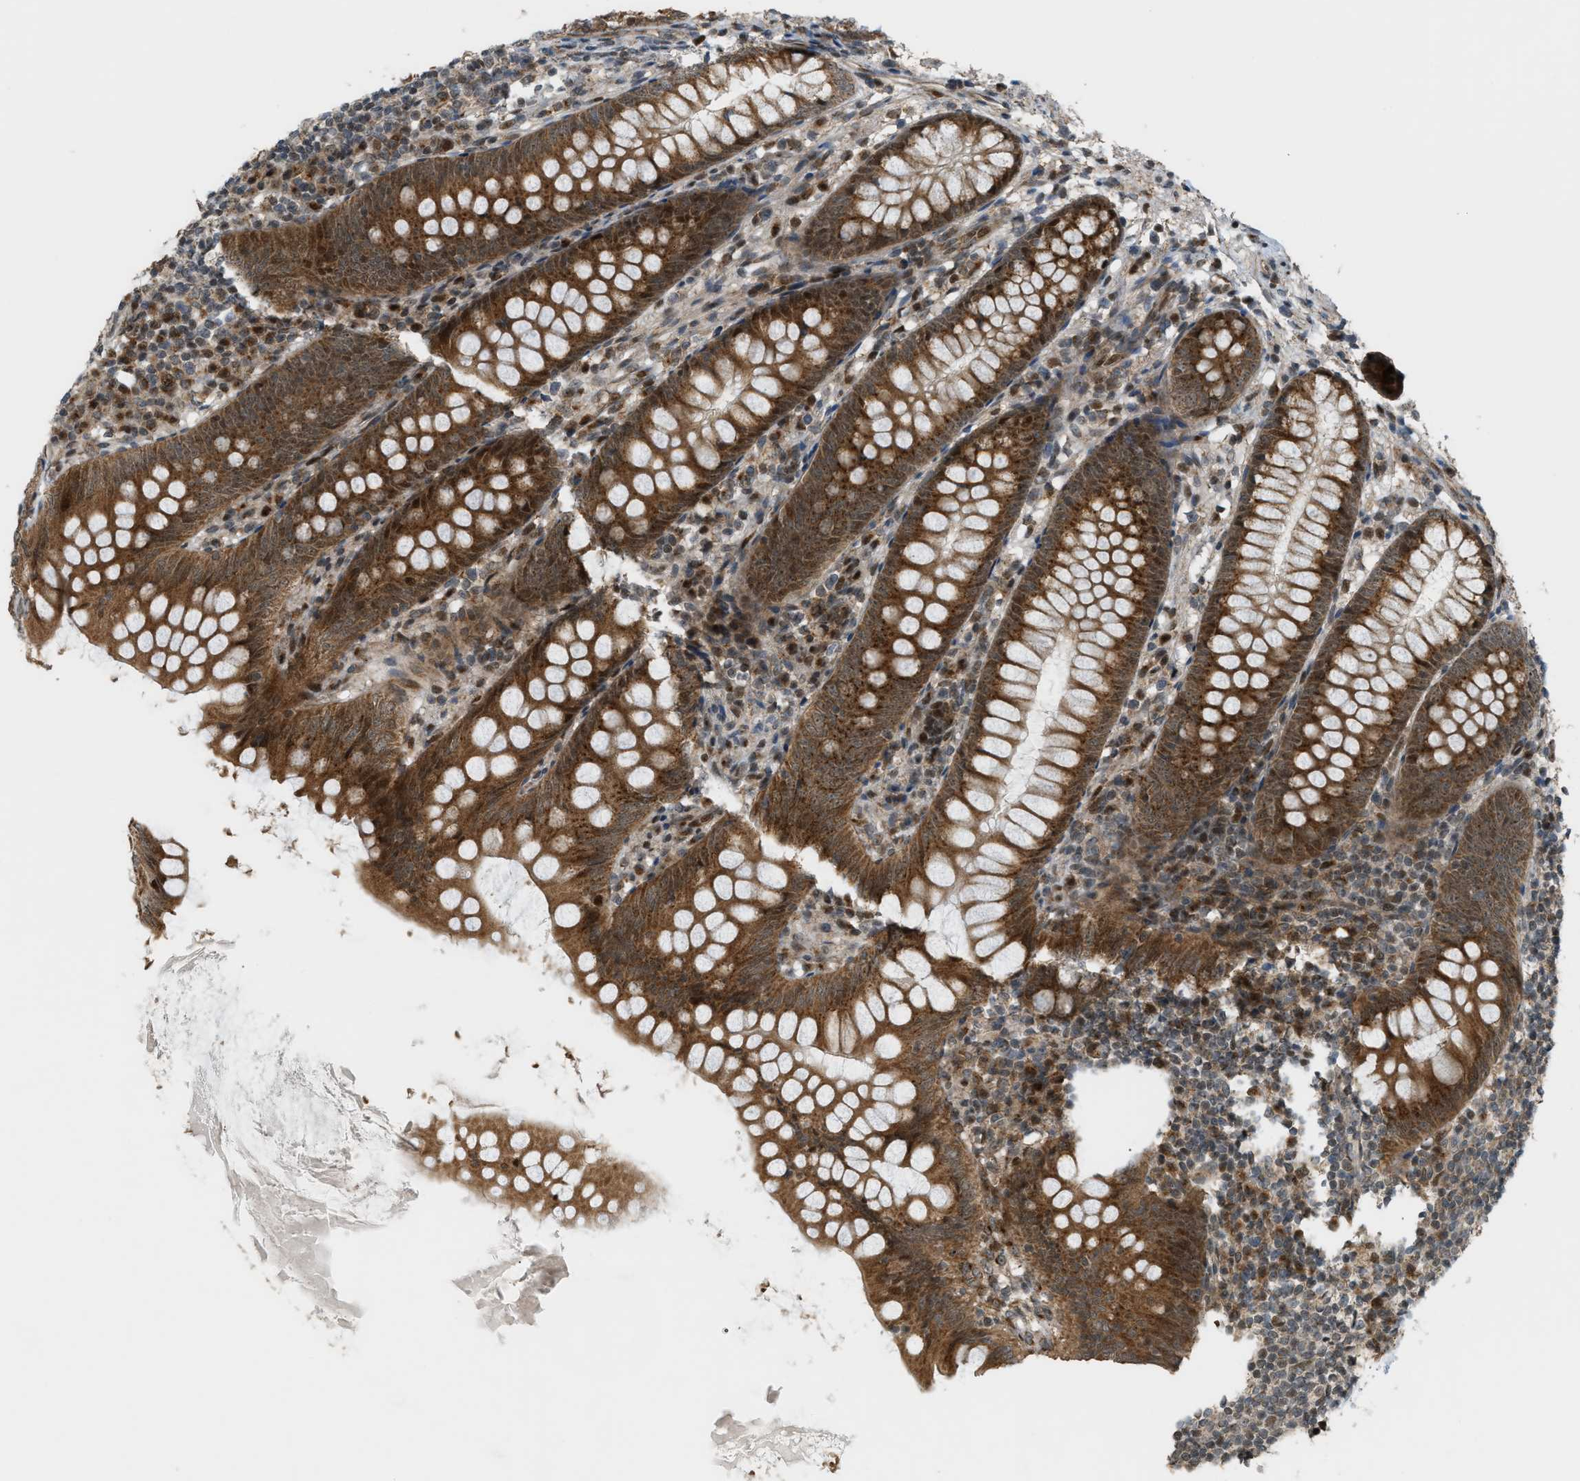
{"staining": {"intensity": "strong", "quantity": ">75%", "location": "cytoplasmic/membranous,nuclear"}, "tissue": "appendix", "cell_type": "Glandular cells", "image_type": "normal", "snomed": [{"axis": "morphology", "description": "Normal tissue, NOS"}, {"axis": "topography", "description": "Appendix"}], "caption": "This photomicrograph displays immunohistochemistry staining of benign human appendix, with high strong cytoplasmic/membranous,nuclear staining in approximately >75% of glandular cells.", "gene": "CCDC186", "patient": {"sex": "female", "age": 77}}